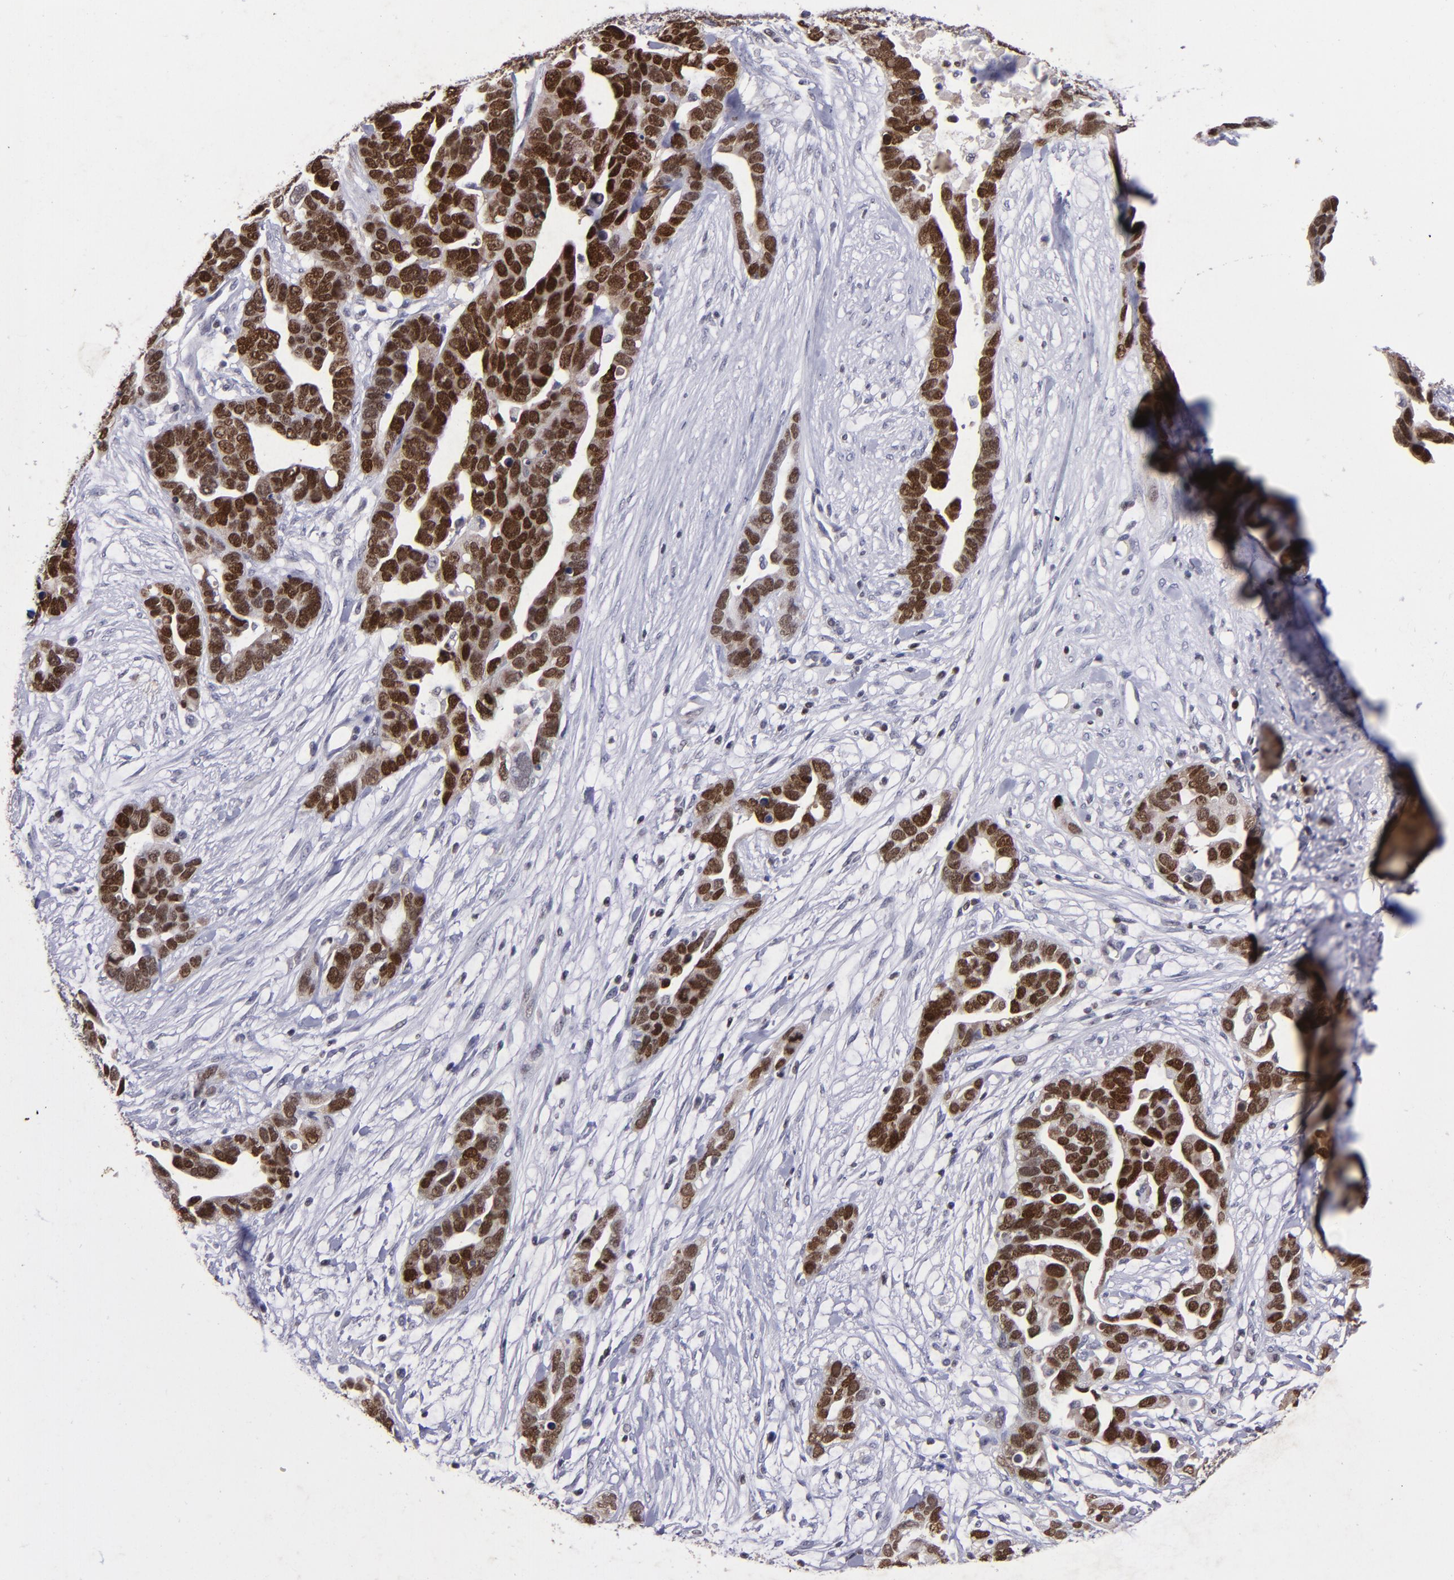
{"staining": {"intensity": "strong", "quantity": ">75%", "location": "nuclear"}, "tissue": "ovarian cancer", "cell_type": "Tumor cells", "image_type": "cancer", "snomed": [{"axis": "morphology", "description": "Cystadenocarcinoma, serous, NOS"}, {"axis": "topography", "description": "Ovary"}], "caption": "Ovarian serous cystadenocarcinoma tissue exhibits strong nuclear staining in approximately >75% of tumor cells", "gene": "MGMT", "patient": {"sex": "female", "age": 54}}